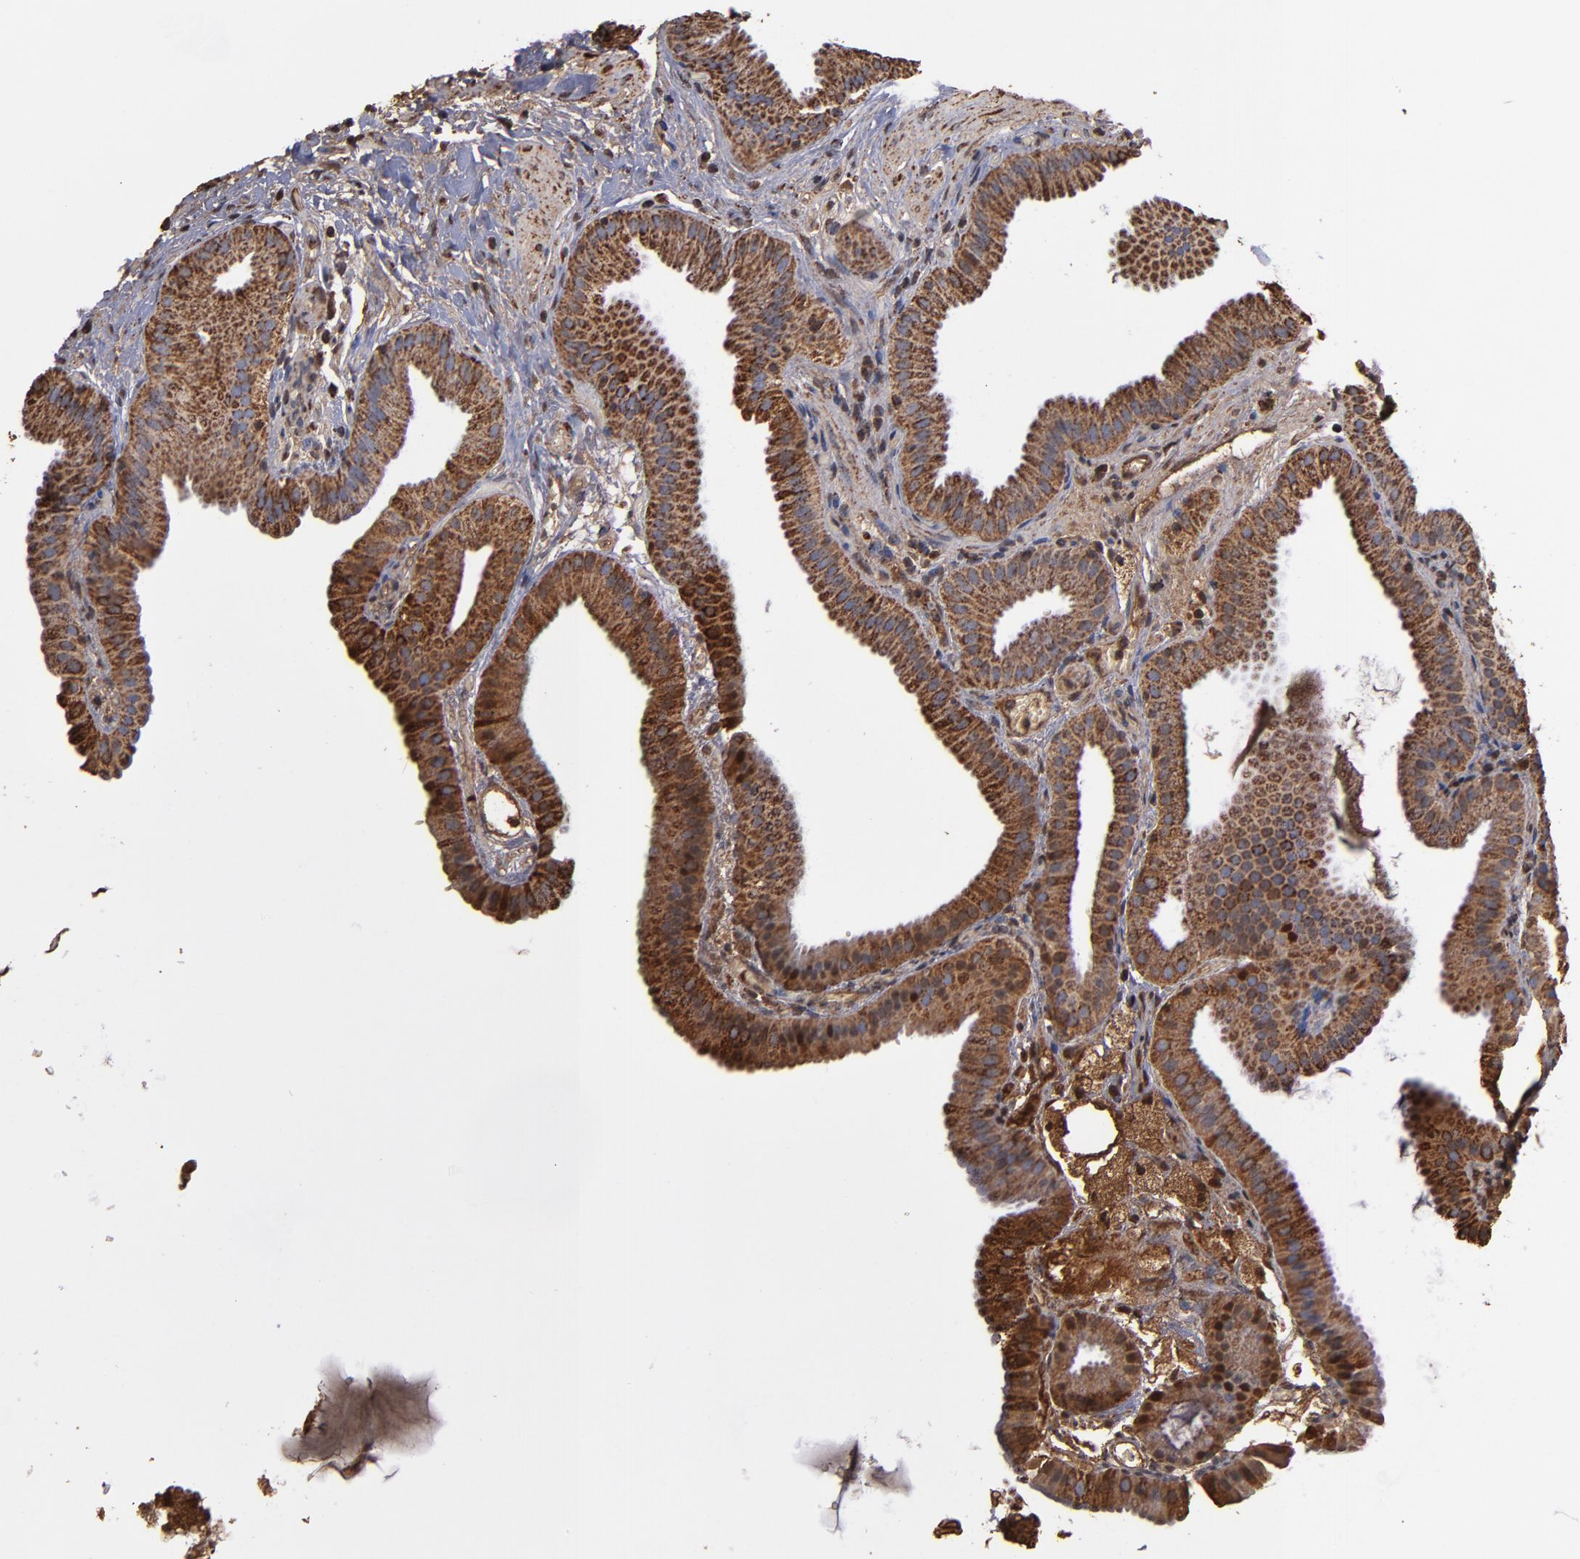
{"staining": {"intensity": "strong", "quantity": ">75%", "location": "cytoplasmic/membranous"}, "tissue": "gallbladder", "cell_type": "Glandular cells", "image_type": "normal", "snomed": [{"axis": "morphology", "description": "Normal tissue, NOS"}, {"axis": "topography", "description": "Gallbladder"}], "caption": "Immunohistochemistry (DAB (3,3'-diaminobenzidine)) staining of benign gallbladder displays strong cytoplasmic/membranous protein positivity in approximately >75% of glandular cells. The staining was performed using DAB (3,3'-diaminobenzidine) to visualize the protein expression in brown, while the nuclei were stained in blue with hematoxylin (Magnification: 20x).", "gene": "SOD2", "patient": {"sex": "female", "age": 63}}